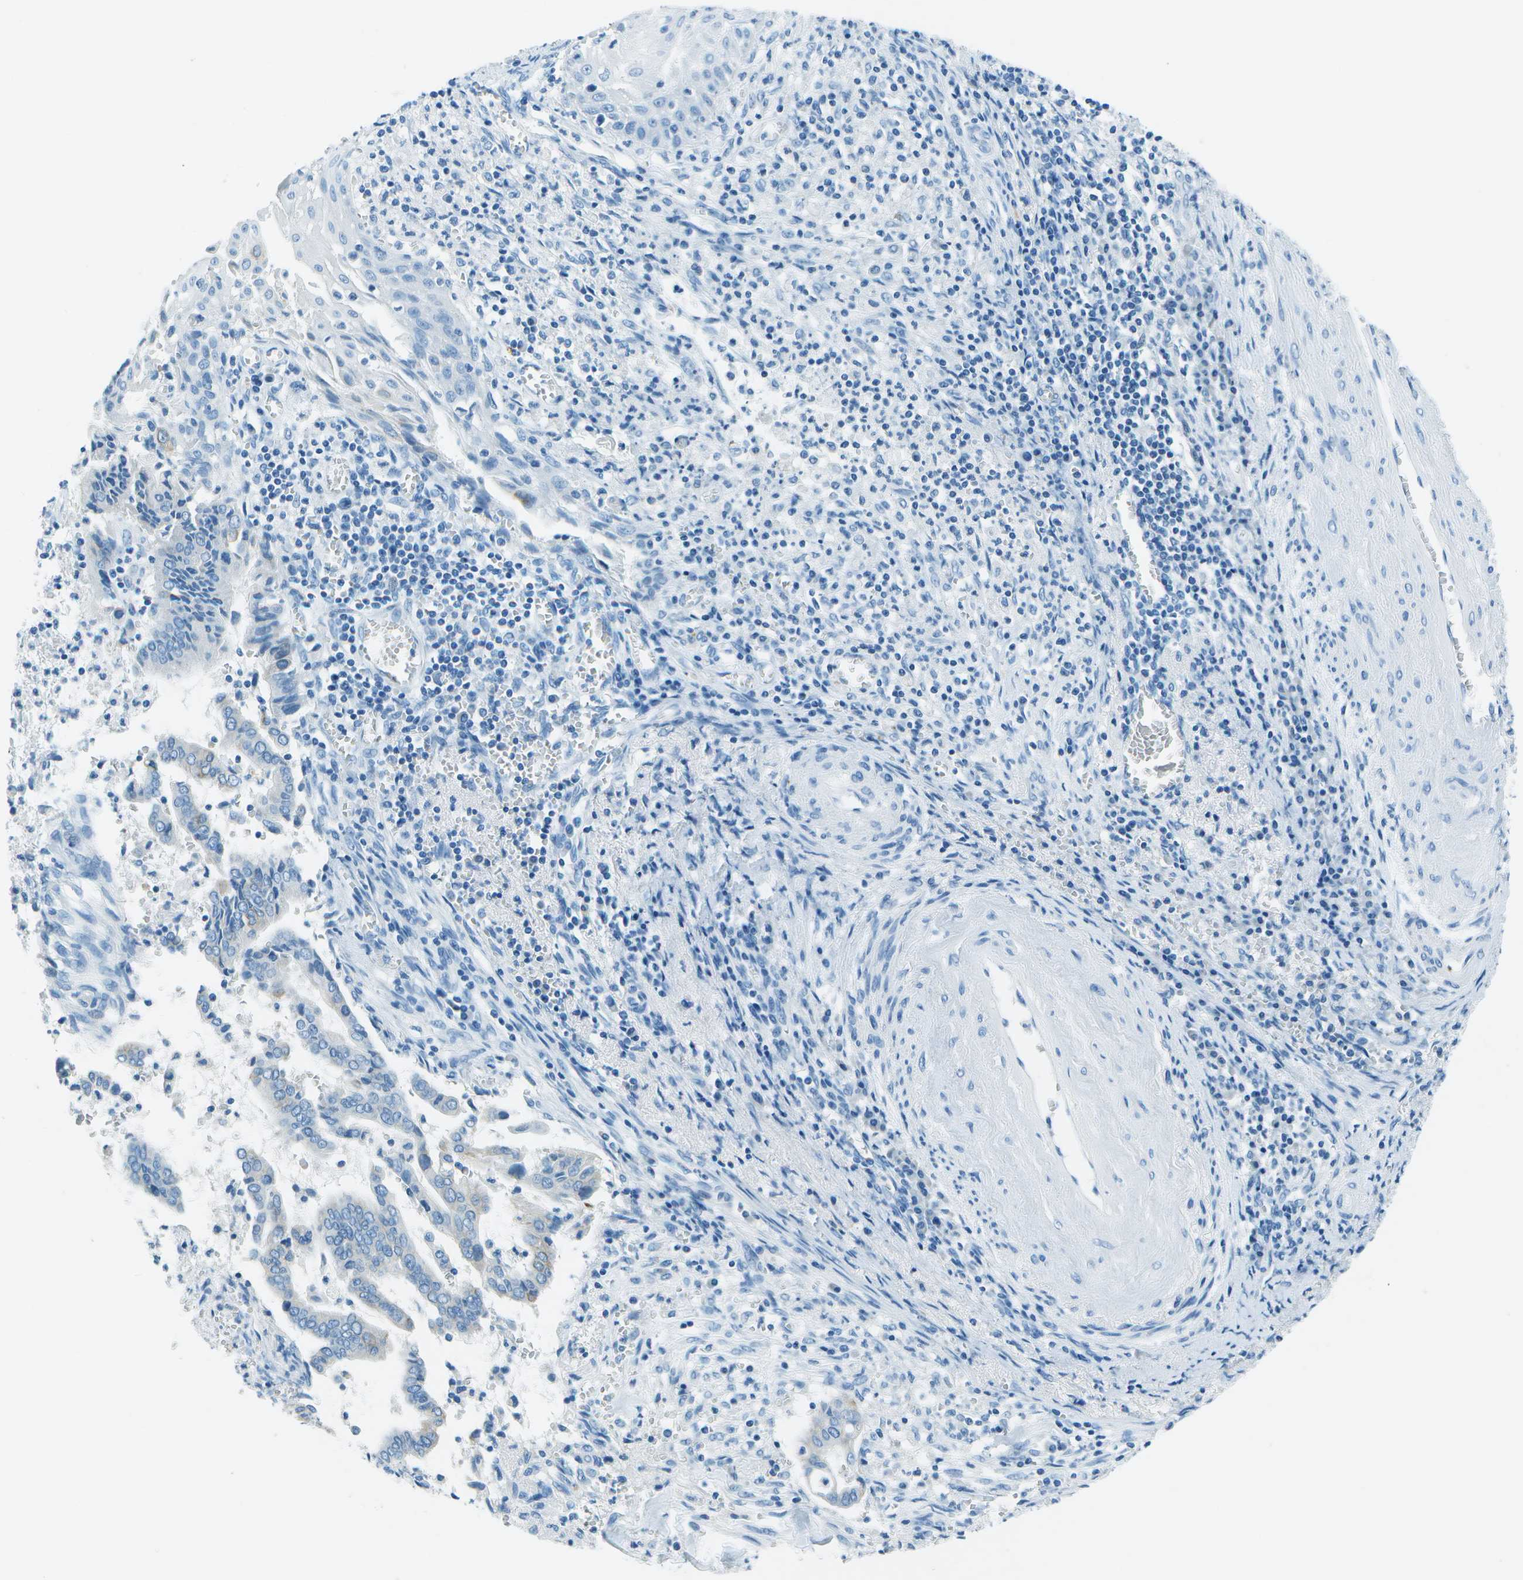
{"staining": {"intensity": "moderate", "quantity": "<25%", "location": "cytoplasmic/membranous"}, "tissue": "cervical cancer", "cell_type": "Tumor cells", "image_type": "cancer", "snomed": [{"axis": "morphology", "description": "Adenocarcinoma, NOS"}, {"axis": "topography", "description": "Cervix"}], "caption": "An IHC image of neoplastic tissue is shown. Protein staining in brown highlights moderate cytoplasmic/membranous positivity in cervical adenocarcinoma within tumor cells.", "gene": "SLC16A10", "patient": {"sex": "female", "age": 44}}